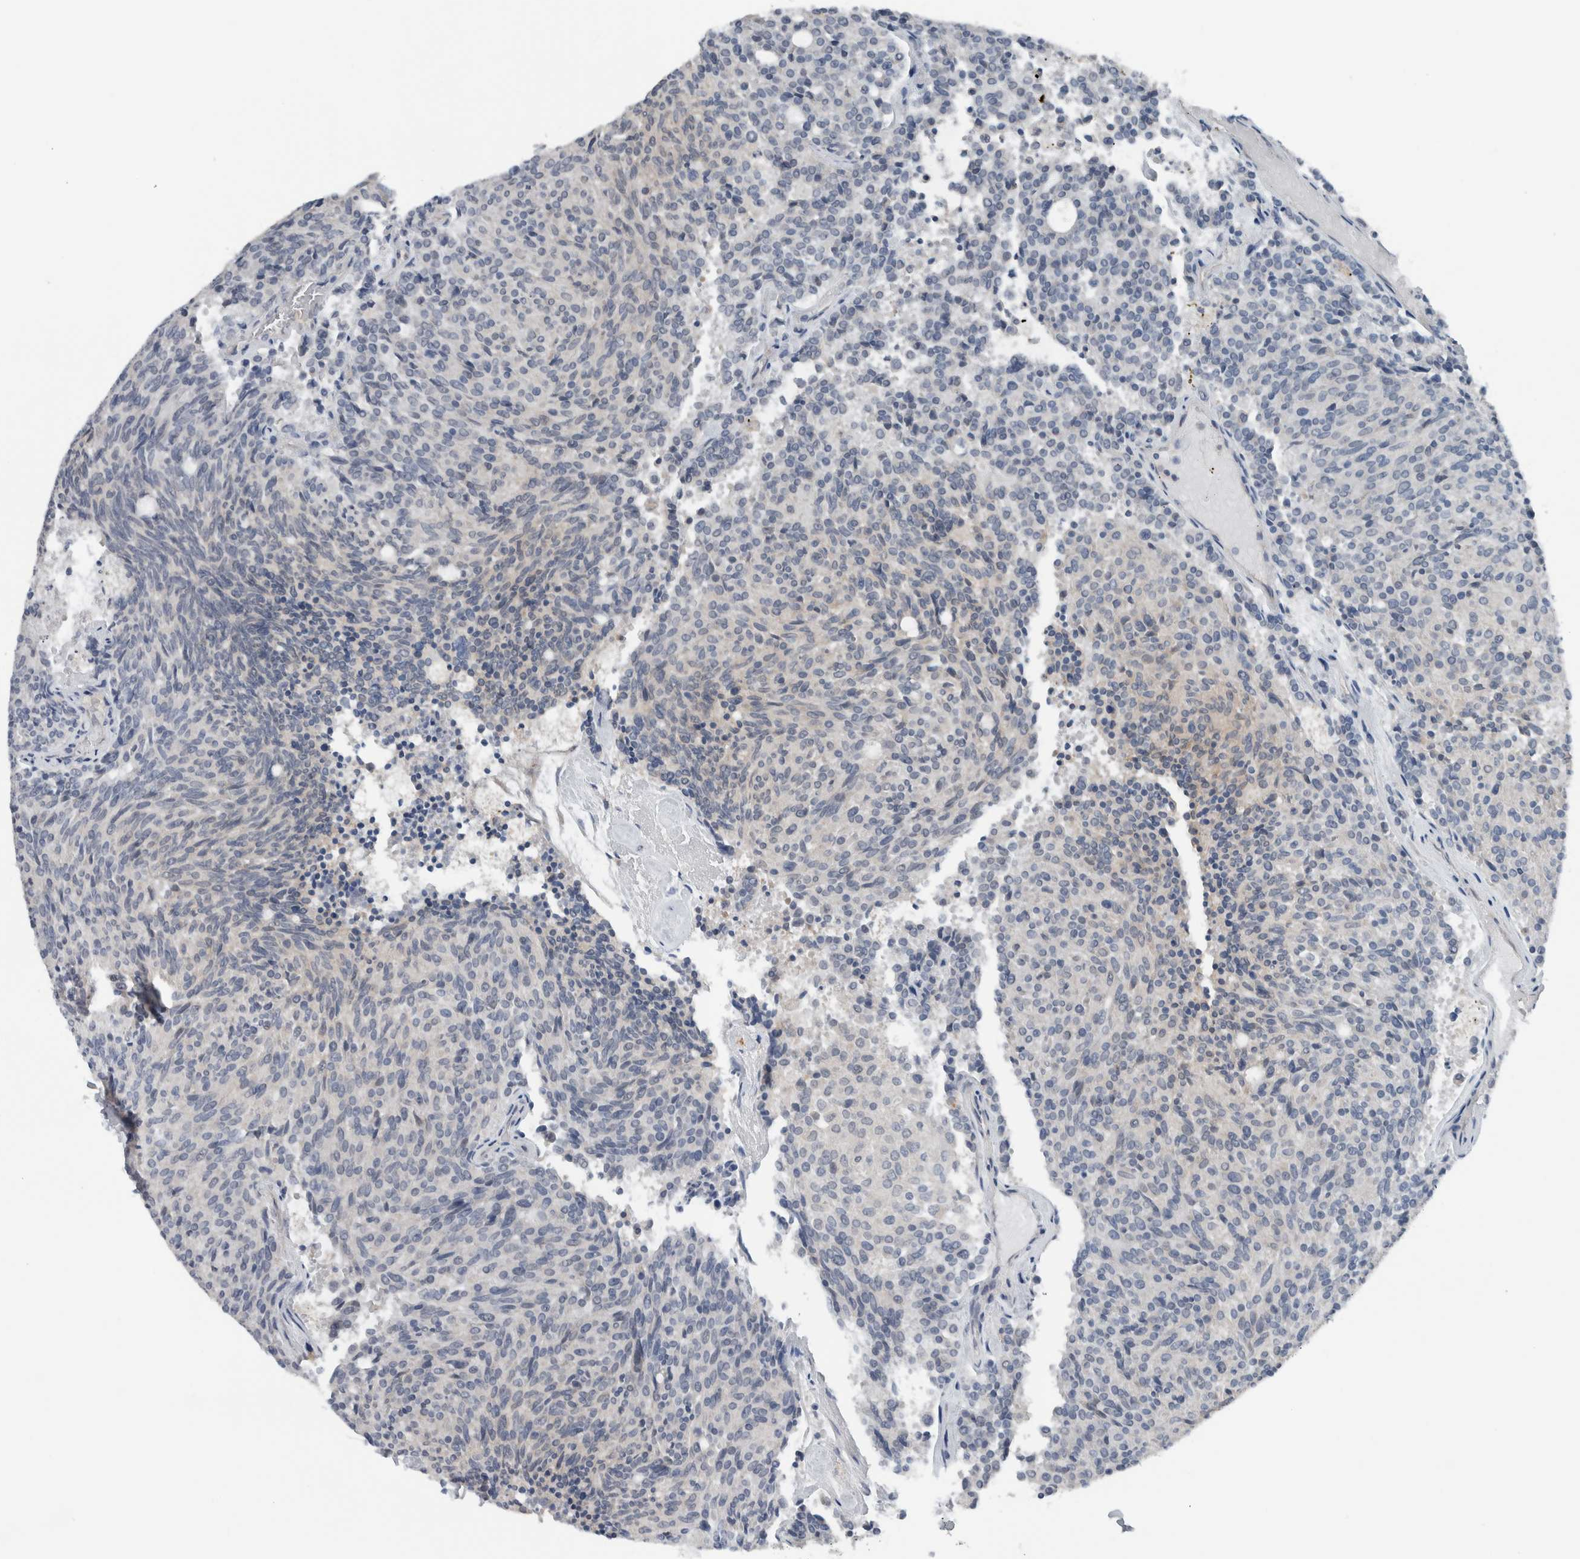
{"staining": {"intensity": "negative", "quantity": "none", "location": "none"}, "tissue": "carcinoid", "cell_type": "Tumor cells", "image_type": "cancer", "snomed": [{"axis": "morphology", "description": "Carcinoid, malignant, NOS"}, {"axis": "topography", "description": "Pancreas"}], "caption": "Carcinoid was stained to show a protein in brown. There is no significant staining in tumor cells. Nuclei are stained in blue.", "gene": "CRNN", "patient": {"sex": "female", "age": 54}}